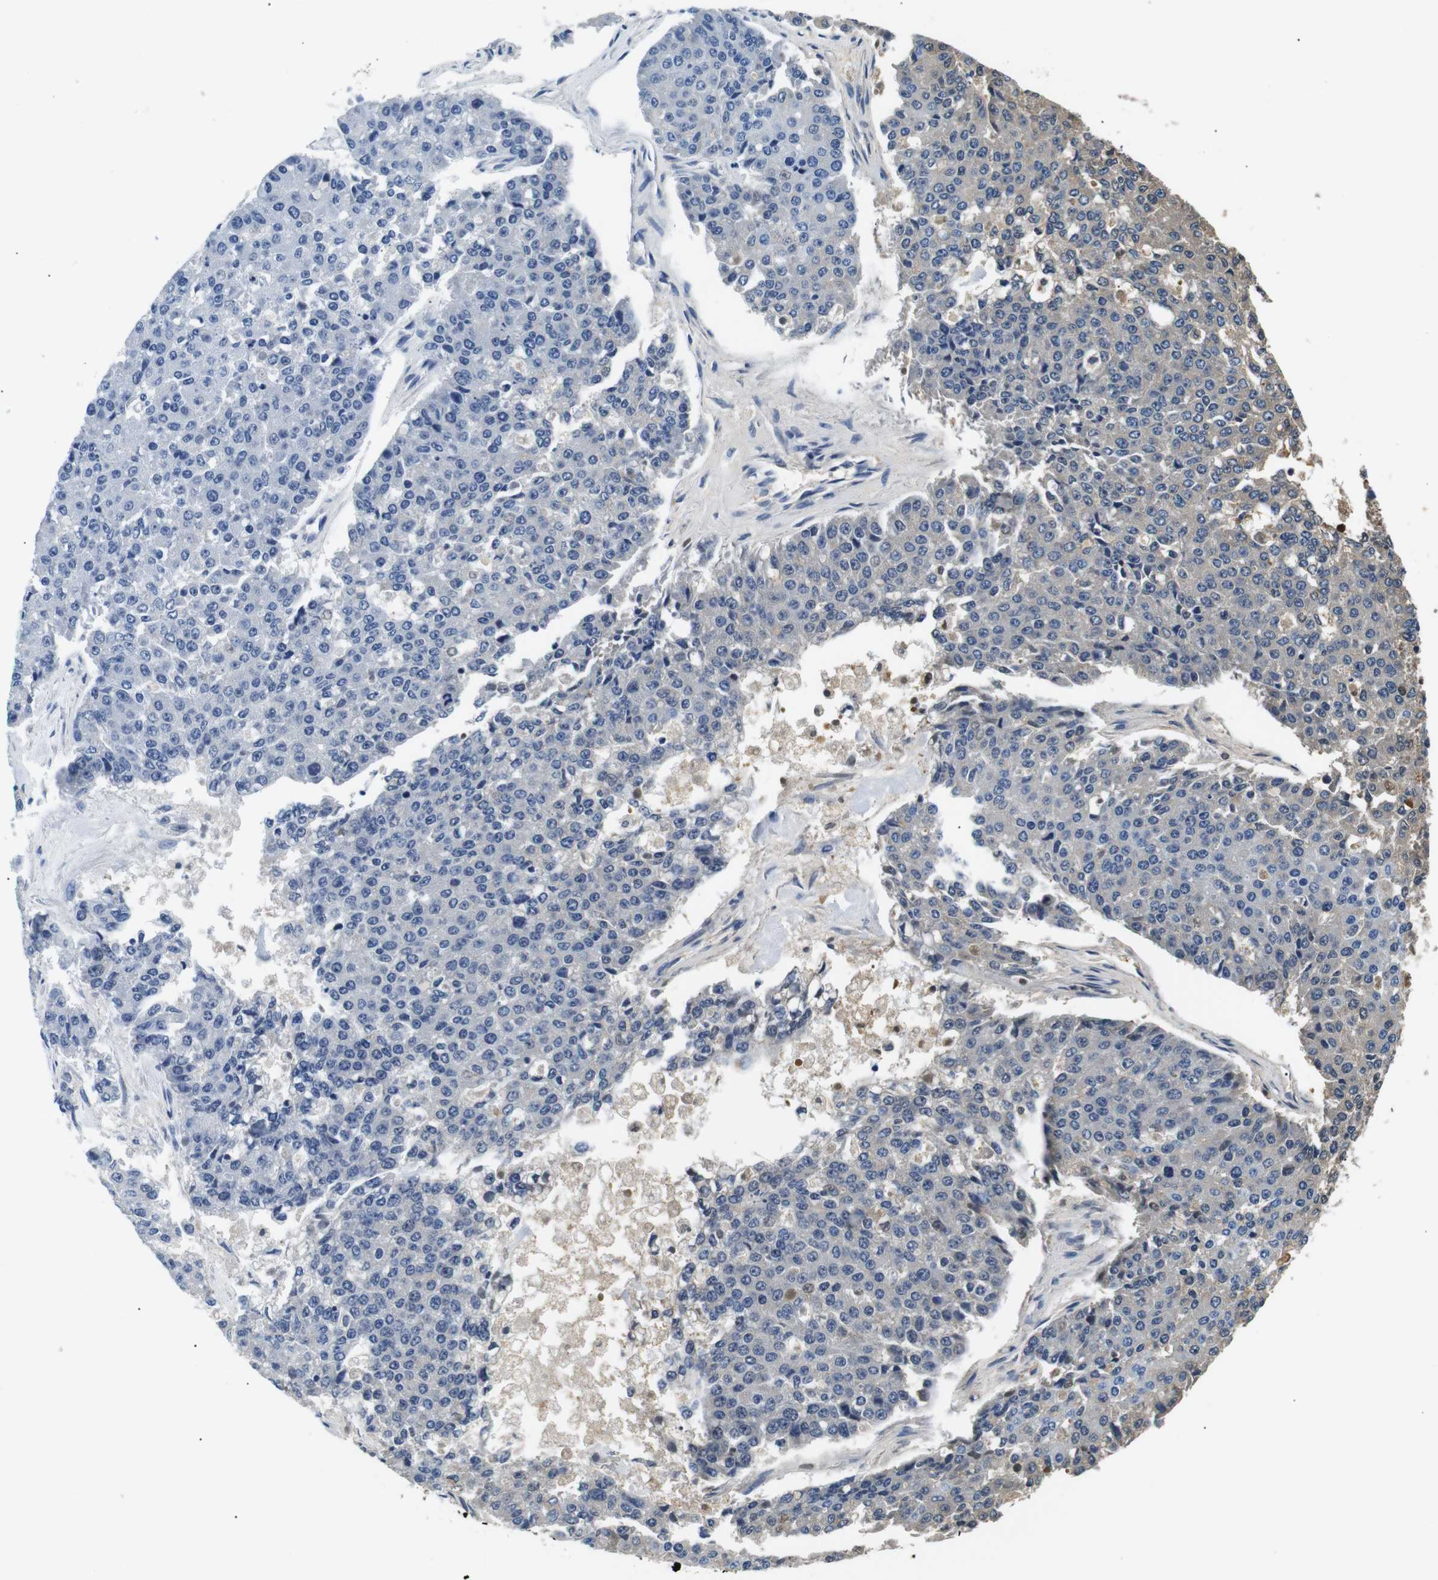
{"staining": {"intensity": "weak", "quantity": "<25%", "location": "cytoplasmic/membranous"}, "tissue": "pancreatic cancer", "cell_type": "Tumor cells", "image_type": "cancer", "snomed": [{"axis": "morphology", "description": "Adenocarcinoma, NOS"}, {"axis": "topography", "description": "Pancreas"}], "caption": "Immunohistochemistry (IHC) of human adenocarcinoma (pancreatic) demonstrates no positivity in tumor cells.", "gene": "LHCGR", "patient": {"sex": "male", "age": 50}}